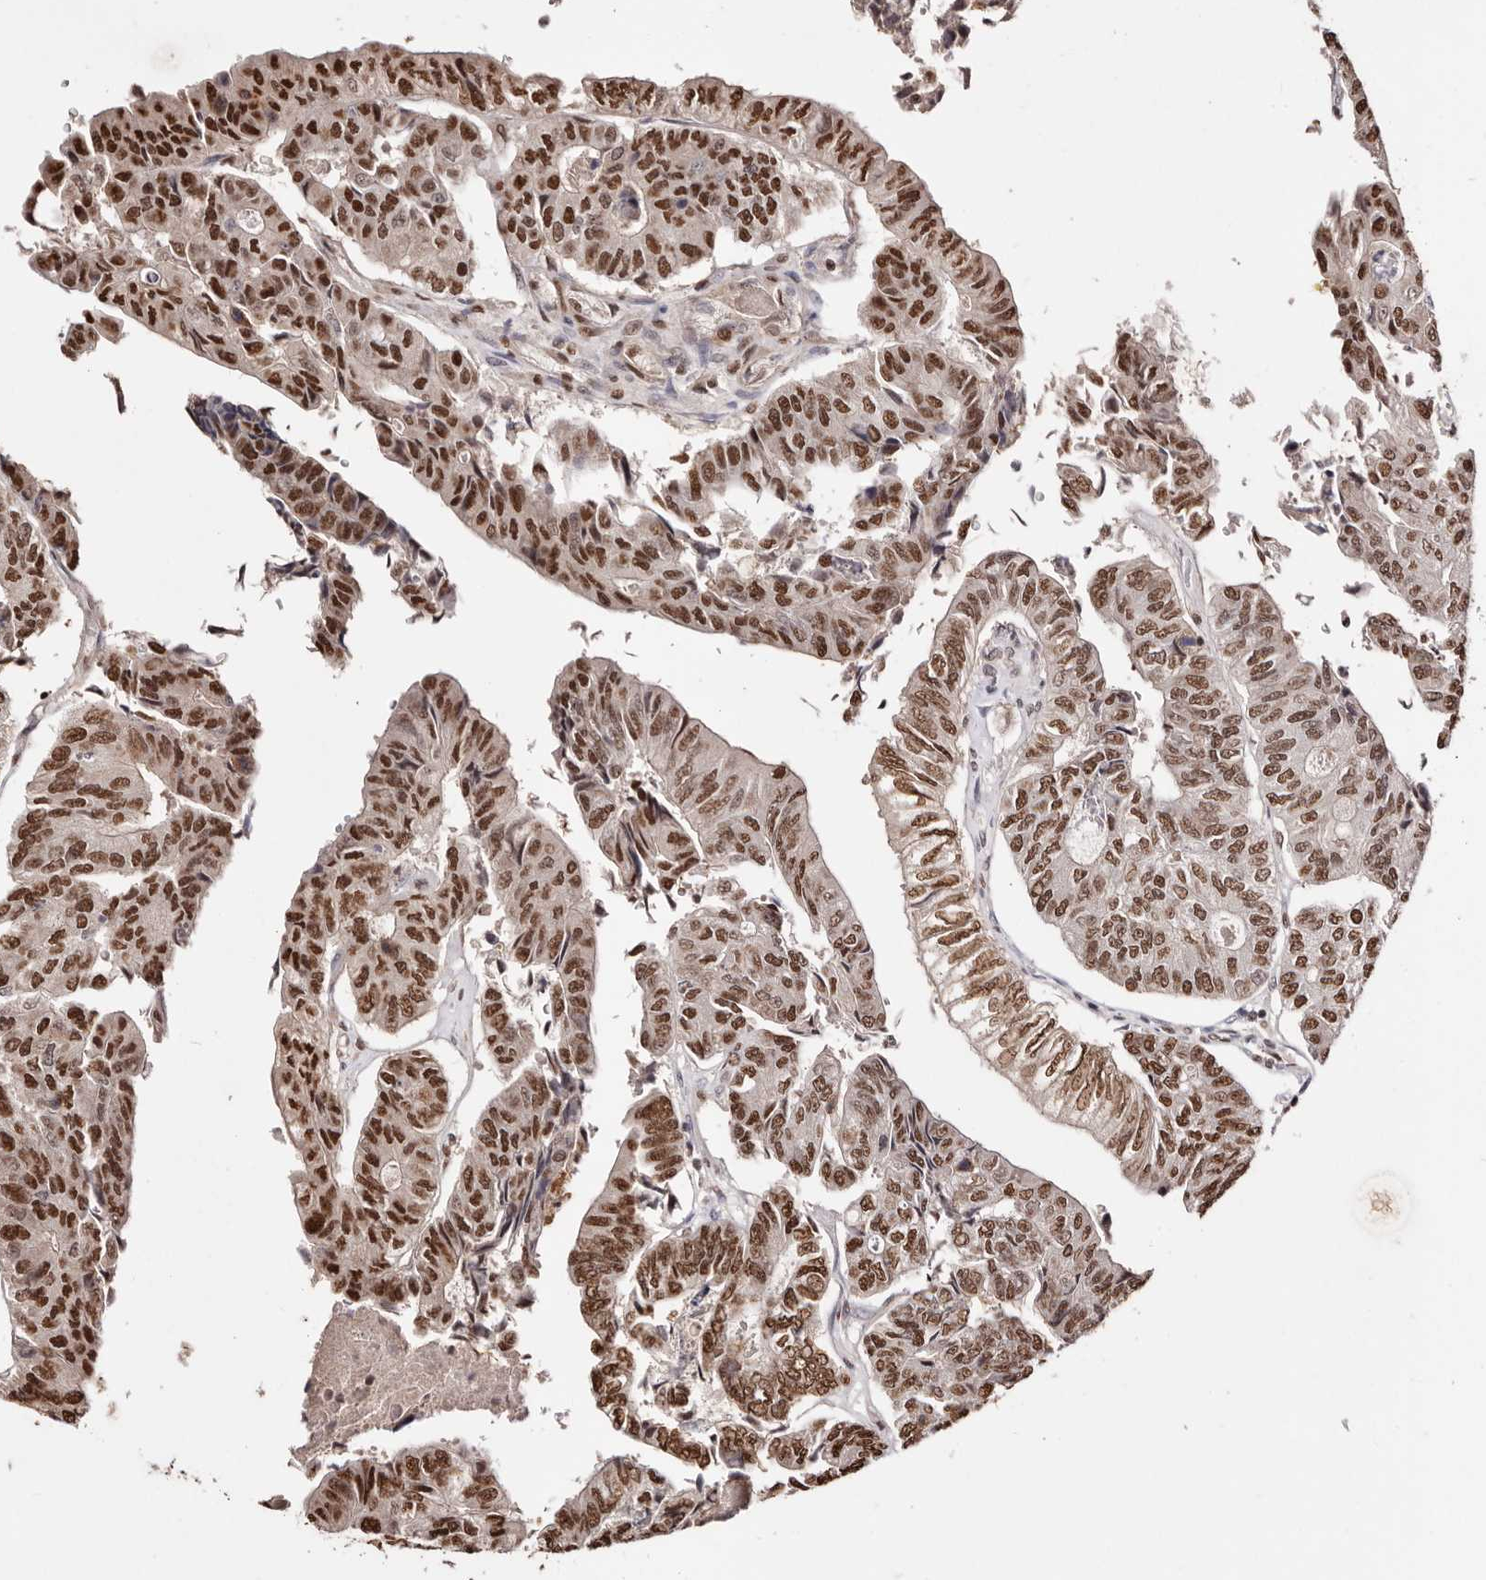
{"staining": {"intensity": "strong", "quantity": ">75%", "location": "nuclear"}, "tissue": "colorectal cancer", "cell_type": "Tumor cells", "image_type": "cancer", "snomed": [{"axis": "morphology", "description": "Adenocarcinoma, NOS"}, {"axis": "topography", "description": "Colon"}], "caption": "IHC histopathology image of colorectal cancer stained for a protein (brown), which shows high levels of strong nuclear staining in approximately >75% of tumor cells.", "gene": "BICRAL", "patient": {"sex": "female", "age": 67}}